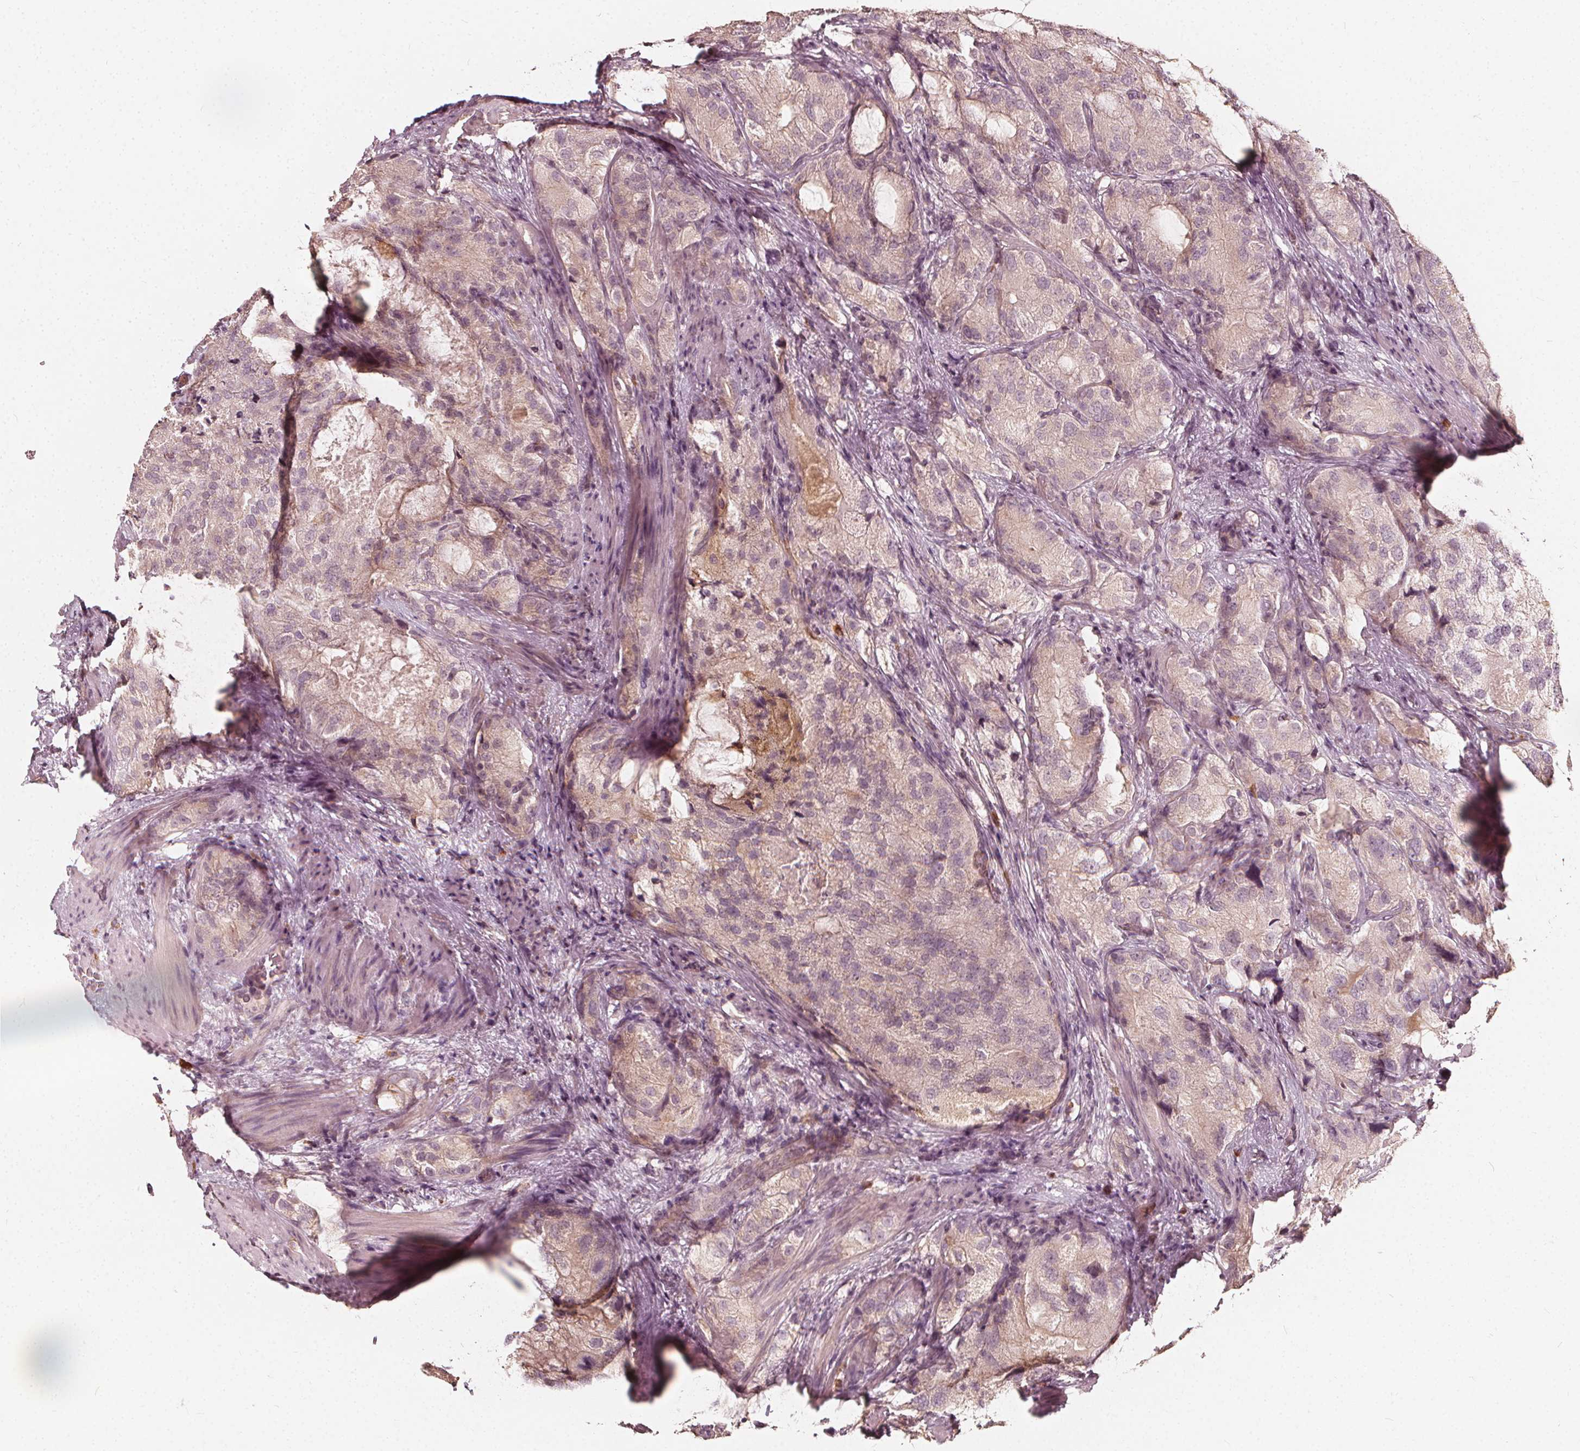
{"staining": {"intensity": "negative", "quantity": "none", "location": "none"}, "tissue": "prostate cancer", "cell_type": "Tumor cells", "image_type": "cancer", "snomed": [{"axis": "morphology", "description": "Adenocarcinoma, High grade"}, {"axis": "topography", "description": "Prostate"}], "caption": "A micrograph of high-grade adenocarcinoma (prostate) stained for a protein demonstrates no brown staining in tumor cells.", "gene": "NPC1L1", "patient": {"sex": "male", "age": 70}}